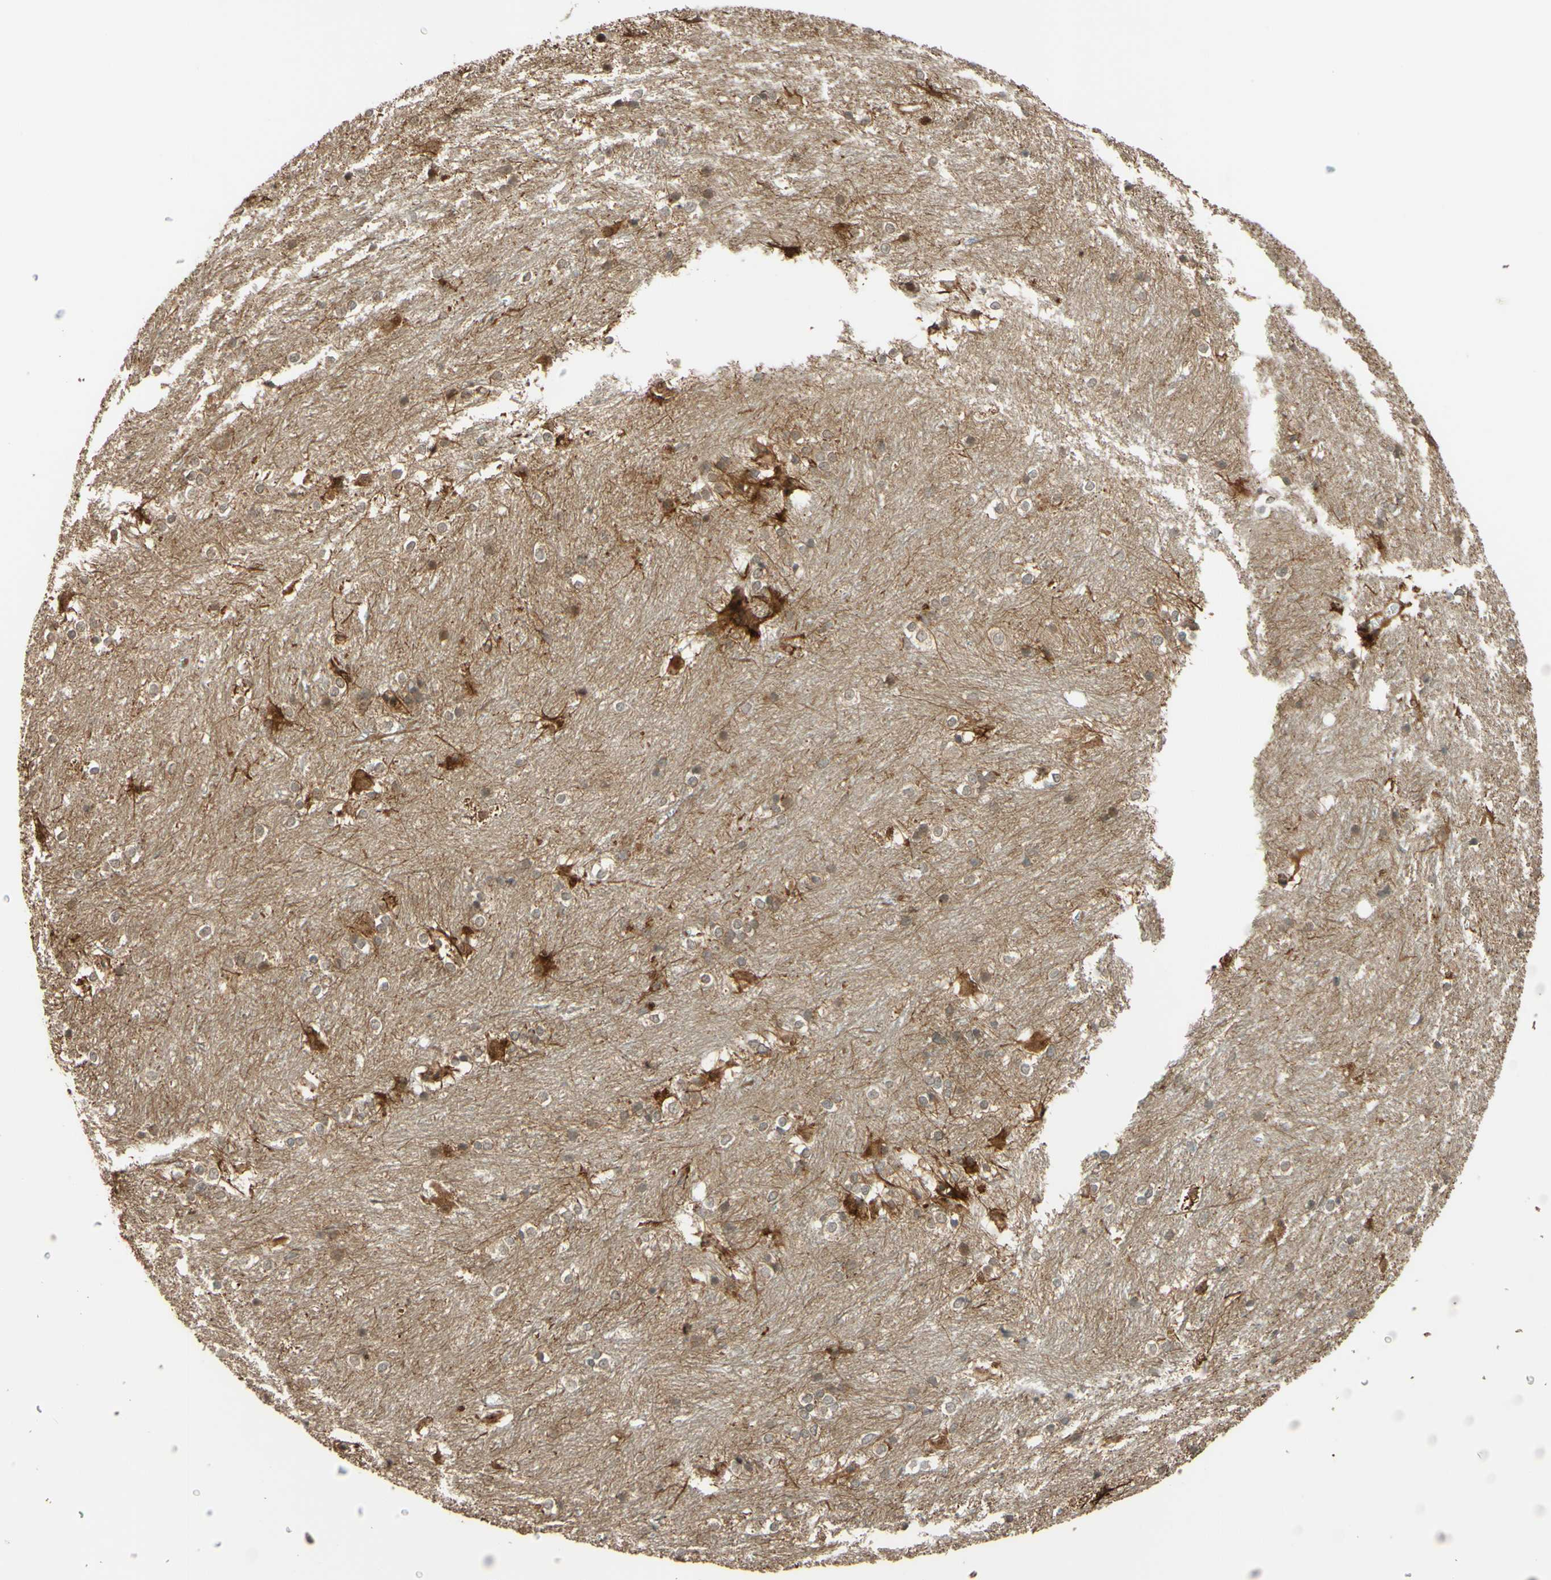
{"staining": {"intensity": "moderate", "quantity": "25%-75%", "location": "cytoplasmic/membranous"}, "tissue": "caudate", "cell_type": "Glial cells", "image_type": "normal", "snomed": [{"axis": "morphology", "description": "Normal tissue, NOS"}, {"axis": "topography", "description": "Lateral ventricle wall"}], "caption": "IHC histopathology image of normal caudate: caudate stained using immunohistochemistry shows medium levels of moderate protein expression localized specifically in the cytoplasmic/membranous of glial cells, appearing as a cytoplasmic/membranous brown color.", "gene": "RNF19A", "patient": {"sex": "female", "age": 19}}